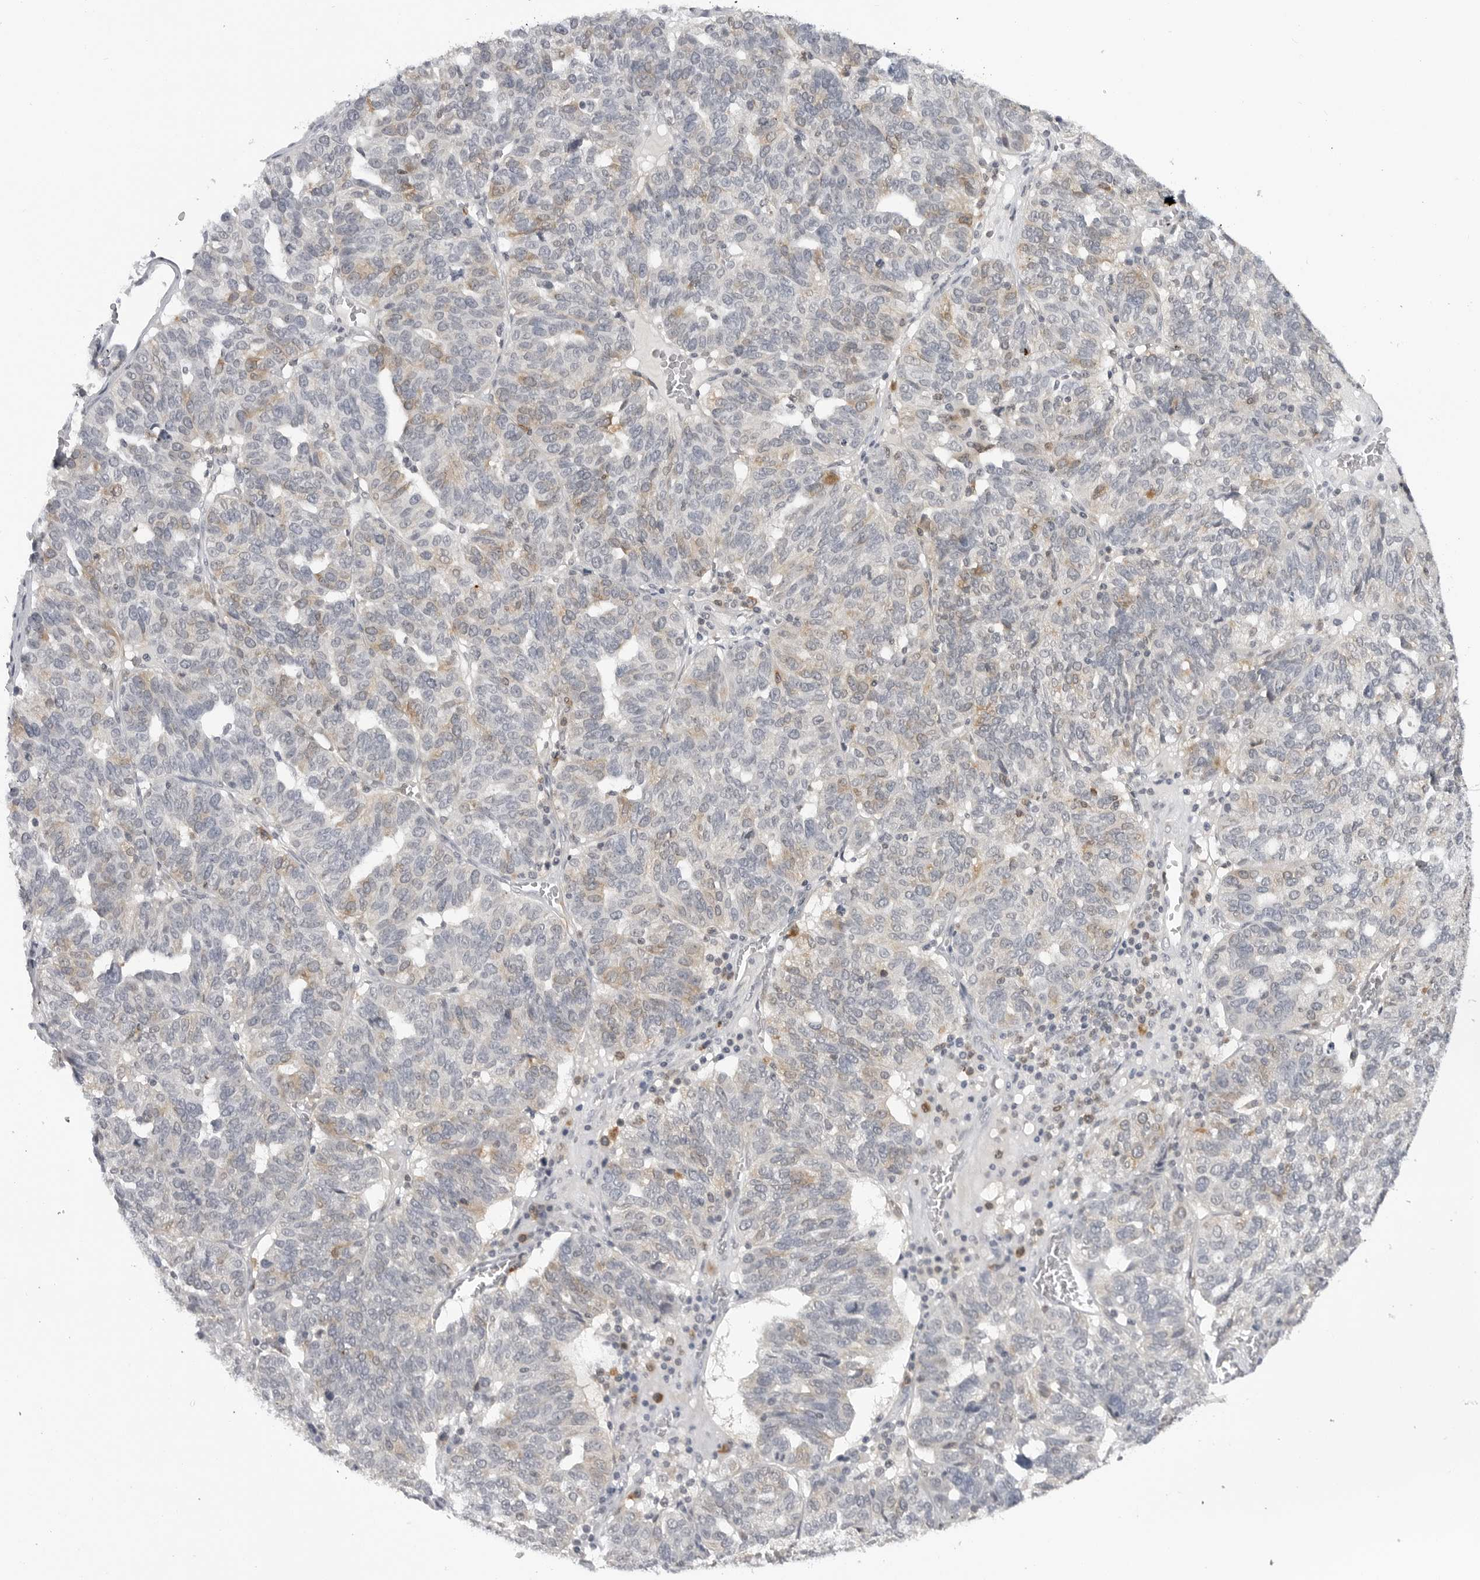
{"staining": {"intensity": "moderate", "quantity": "<25%", "location": "cytoplasmic/membranous"}, "tissue": "ovarian cancer", "cell_type": "Tumor cells", "image_type": "cancer", "snomed": [{"axis": "morphology", "description": "Cystadenocarcinoma, serous, NOS"}, {"axis": "topography", "description": "Ovary"}], "caption": "There is low levels of moderate cytoplasmic/membranous staining in tumor cells of ovarian cancer (serous cystadenocarcinoma), as demonstrated by immunohistochemical staining (brown color).", "gene": "RRM1", "patient": {"sex": "female", "age": 59}}